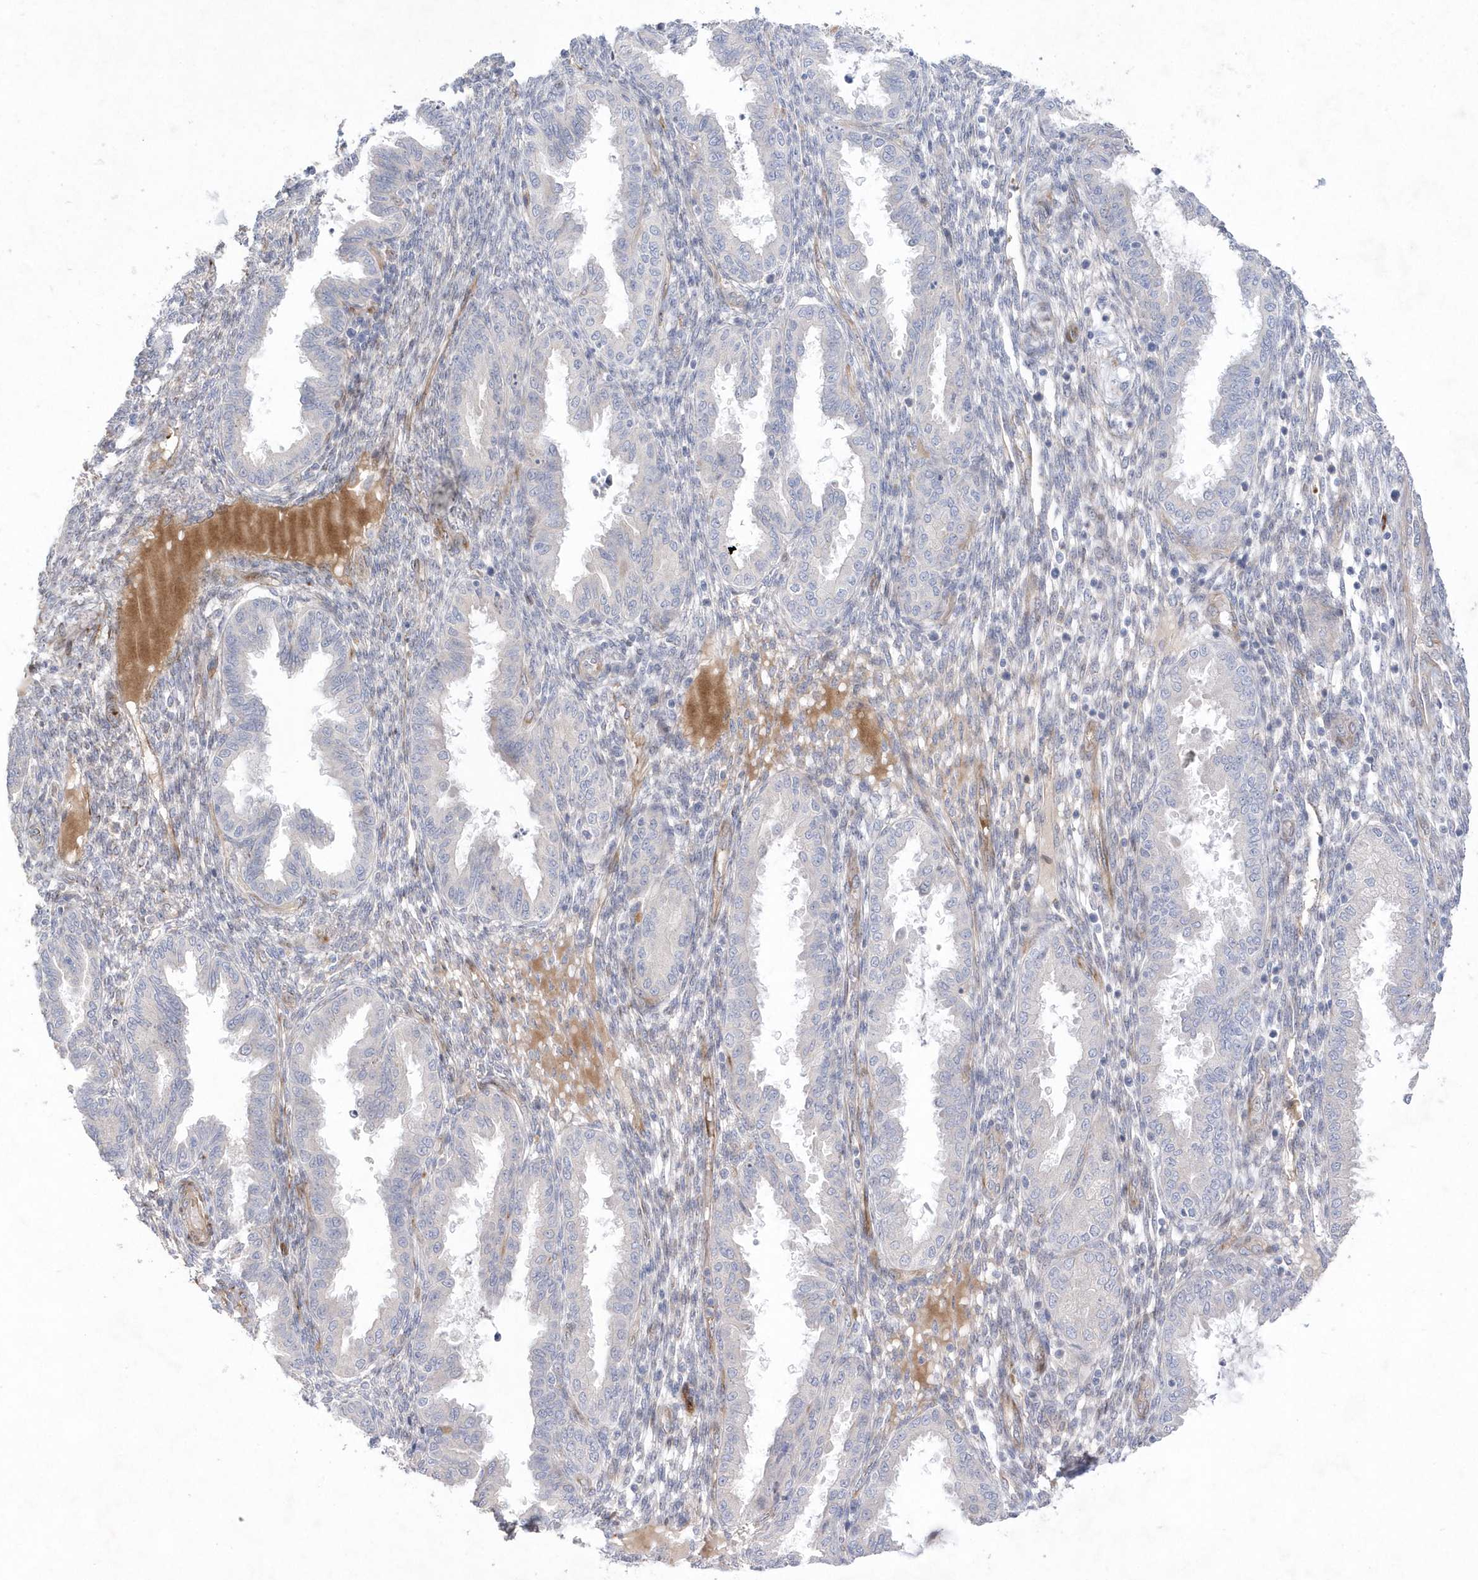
{"staining": {"intensity": "negative", "quantity": "none", "location": "none"}, "tissue": "endometrium", "cell_type": "Cells in endometrial stroma", "image_type": "normal", "snomed": [{"axis": "morphology", "description": "Normal tissue, NOS"}, {"axis": "topography", "description": "Endometrium"}], "caption": "A high-resolution histopathology image shows immunohistochemistry (IHC) staining of normal endometrium, which displays no significant expression in cells in endometrial stroma.", "gene": "TMEM132B", "patient": {"sex": "female", "age": 33}}